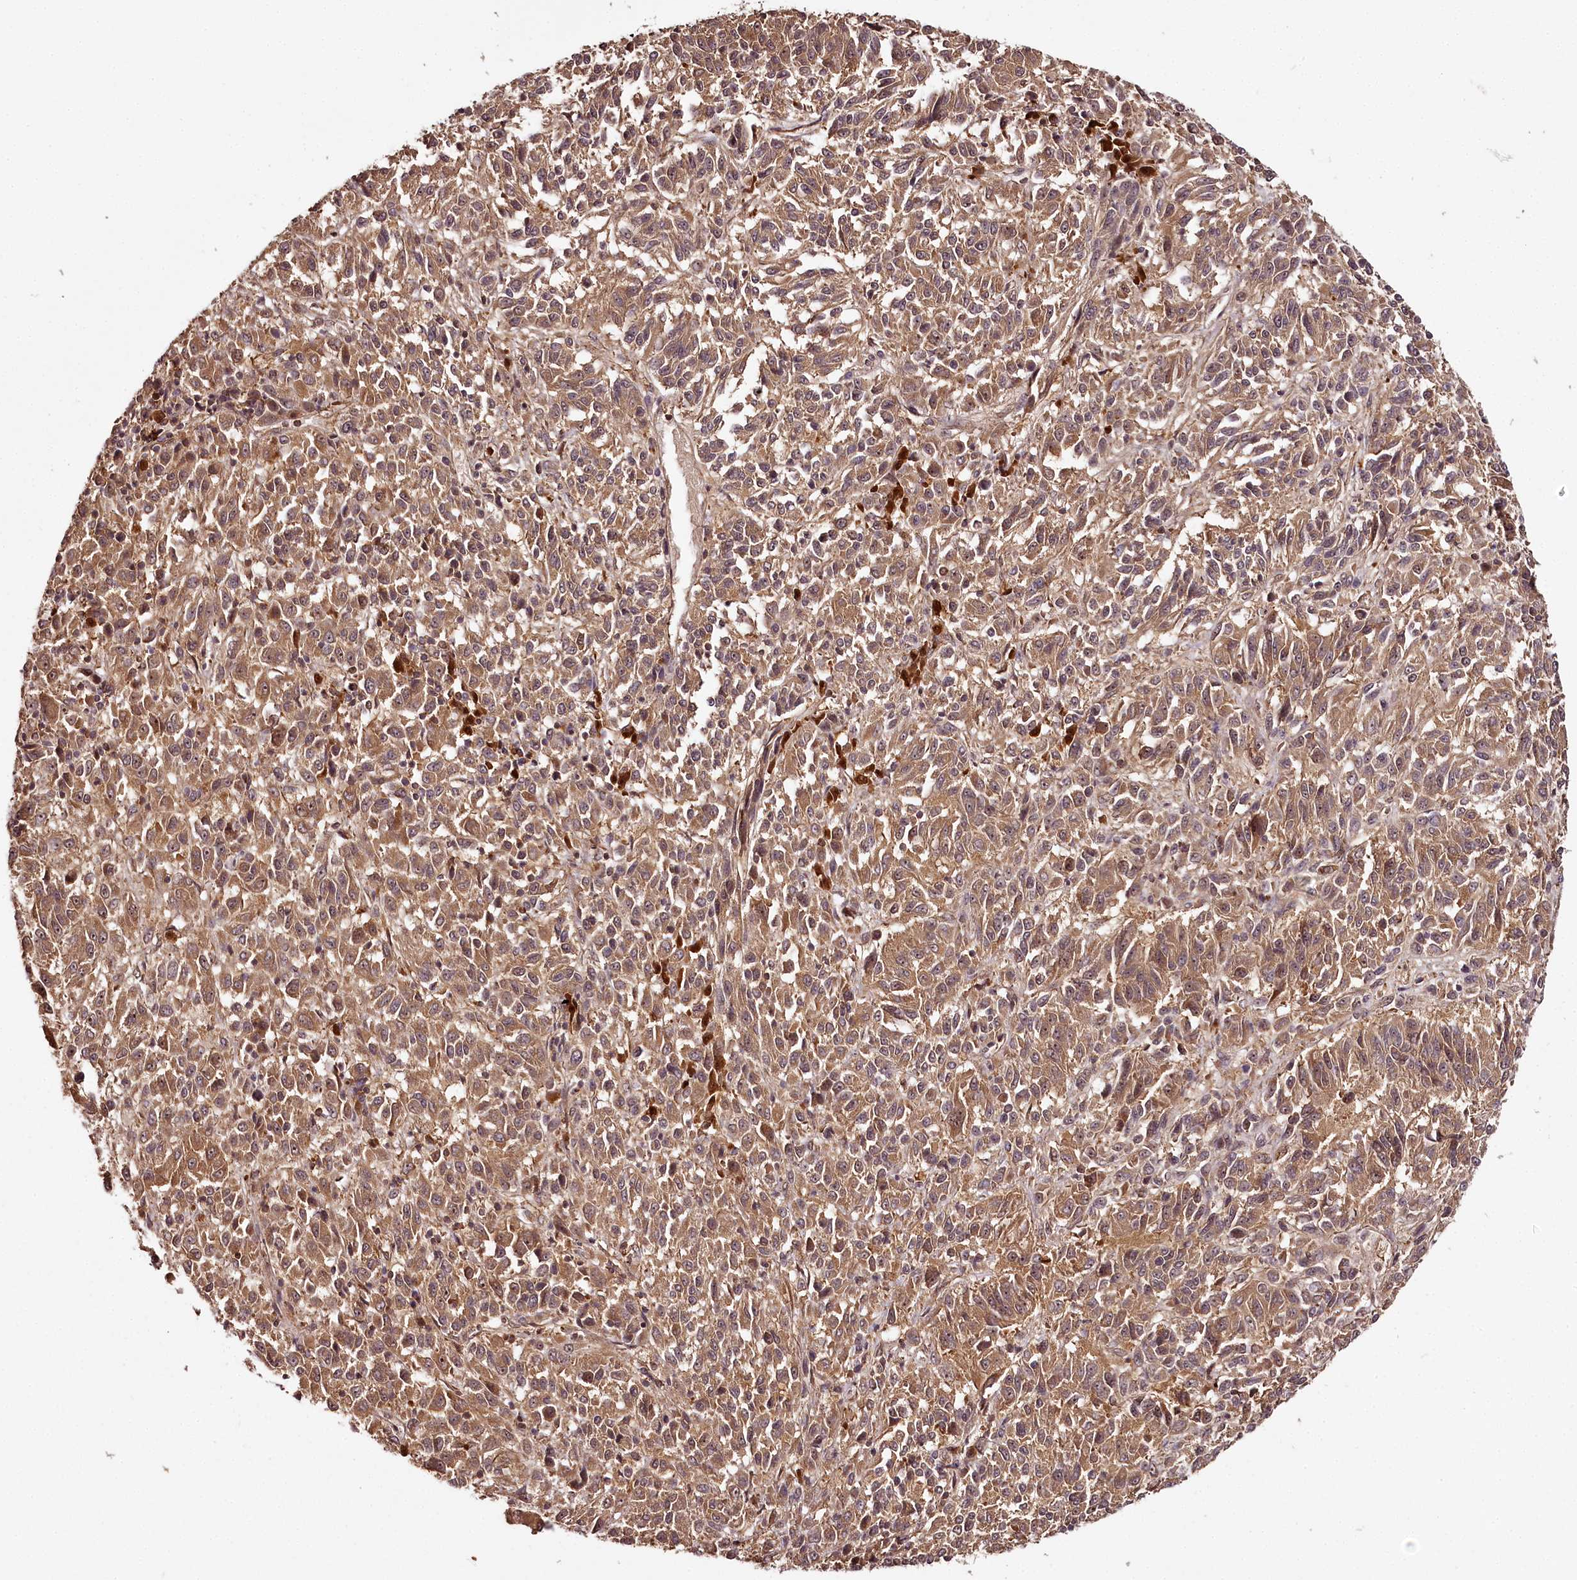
{"staining": {"intensity": "moderate", "quantity": ">75%", "location": "cytoplasmic/membranous"}, "tissue": "melanoma", "cell_type": "Tumor cells", "image_type": "cancer", "snomed": [{"axis": "morphology", "description": "Malignant melanoma, Metastatic site"}, {"axis": "topography", "description": "Lung"}], "caption": "The photomicrograph displays staining of melanoma, revealing moderate cytoplasmic/membranous protein staining (brown color) within tumor cells. The protein of interest is shown in brown color, while the nuclei are stained blue.", "gene": "TTC12", "patient": {"sex": "male", "age": 64}}